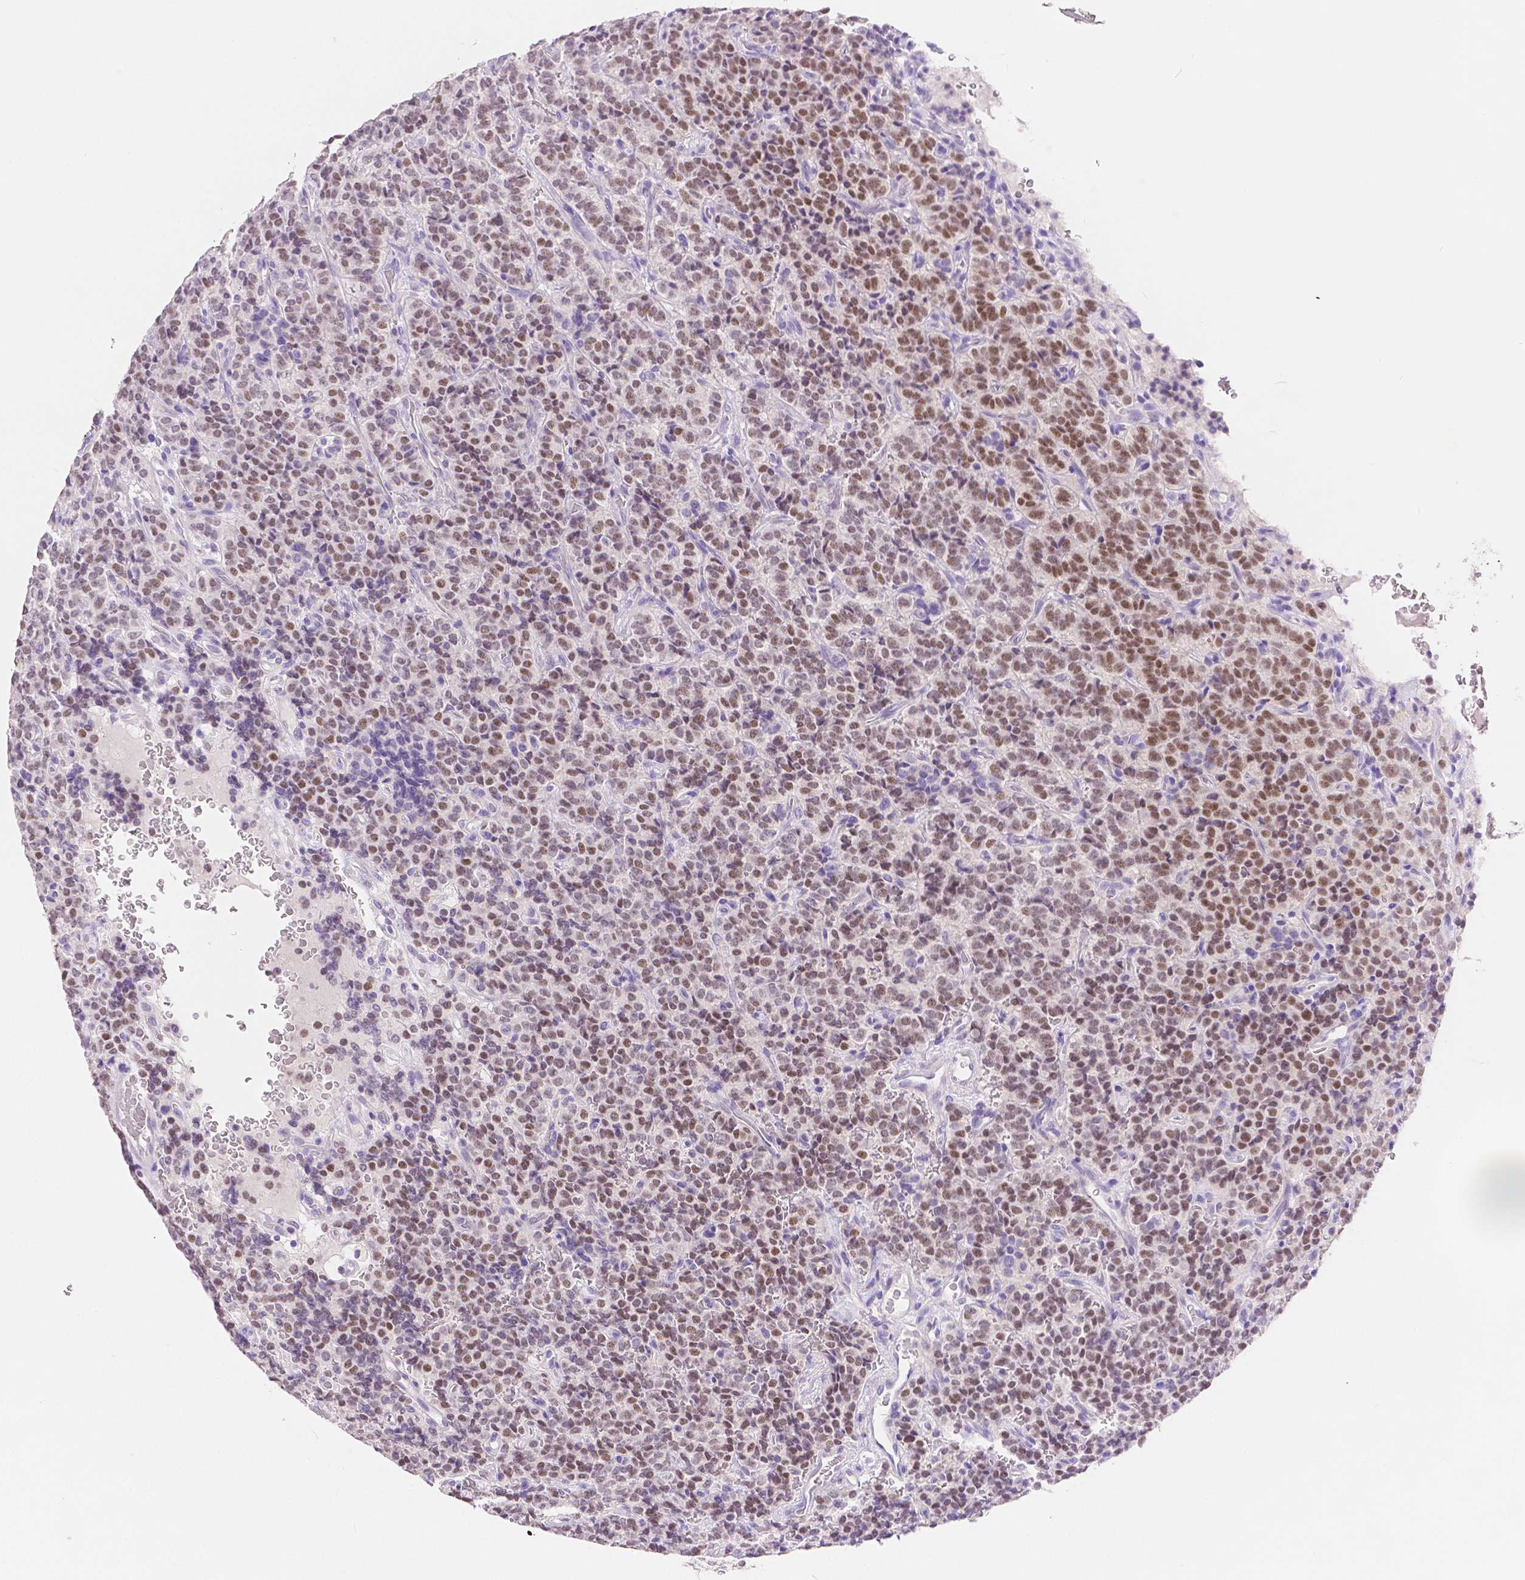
{"staining": {"intensity": "moderate", "quantity": ">75%", "location": "nuclear"}, "tissue": "carcinoid", "cell_type": "Tumor cells", "image_type": "cancer", "snomed": [{"axis": "morphology", "description": "Carcinoid, malignant, NOS"}, {"axis": "topography", "description": "Pancreas"}], "caption": "Carcinoid (malignant) stained with a brown dye demonstrates moderate nuclear positive expression in about >75% of tumor cells.", "gene": "HNF1B", "patient": {"sex": "male", "age": 36}}